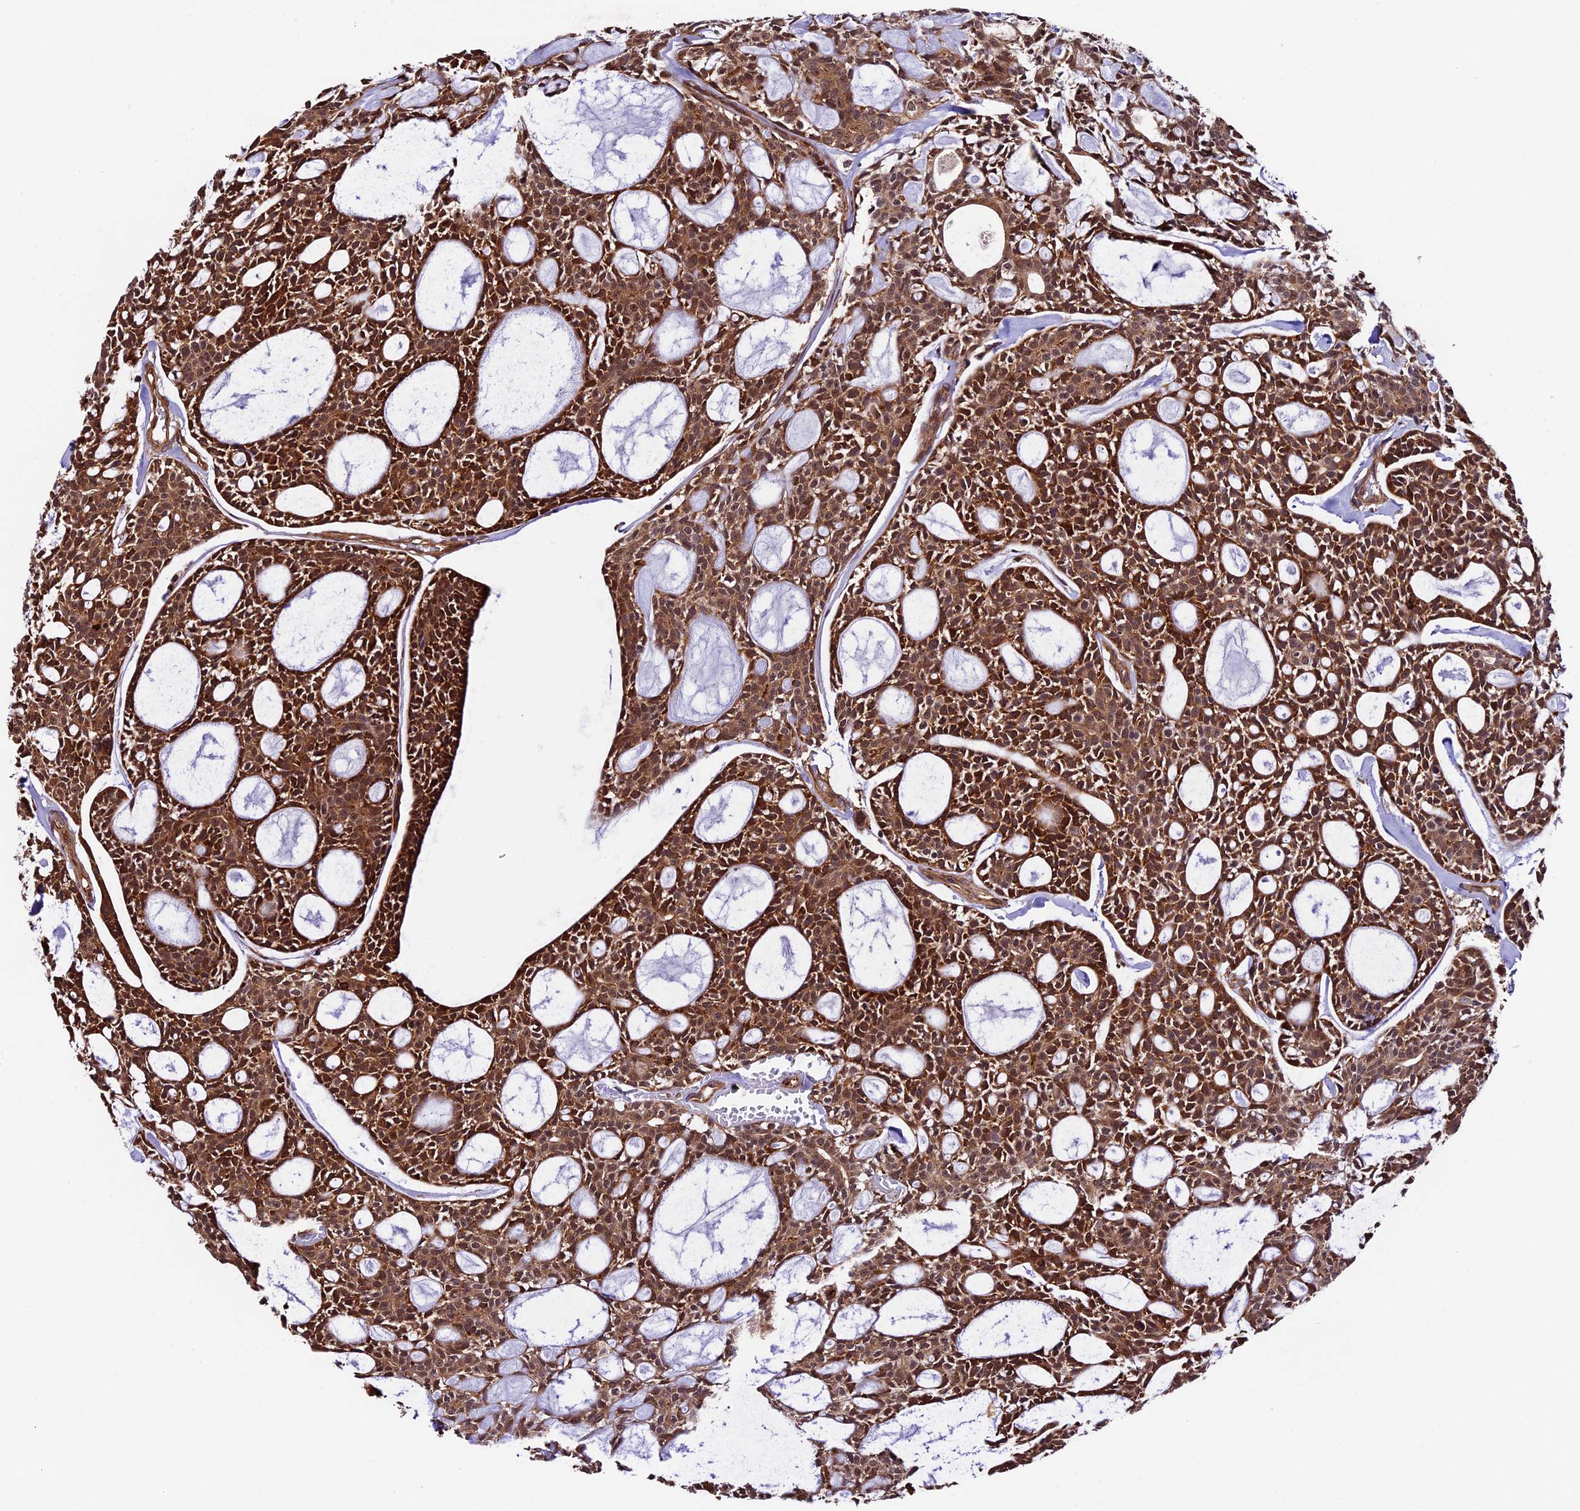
{"staining": {"intensity": "strong", "quantity": "25%-75%", "location": "cytoplasmic/membranous"}, "tissue": "head and neck cancer", "cell_type": "Tumor cells", "image_type": "cancer", "snomed": [{"axis": "morphology", "description": "Adenocarcinoma, NOS"}, {"axis": "topography", "description": "Salivary gland"}, {"axis": "topography", "description": "Head-Neck"}], "caption": "This micrograph demonstrates adenocarcinoma (head and neck) stained with immunohistochemistry to label a protein in brown. The cytoplasmic/membranous of tumor cells show strong positivity for the protein. Nuclei are counter-stained blue.", "gene": "LSM7", "patient": {"sex": "male", "age": 55}}